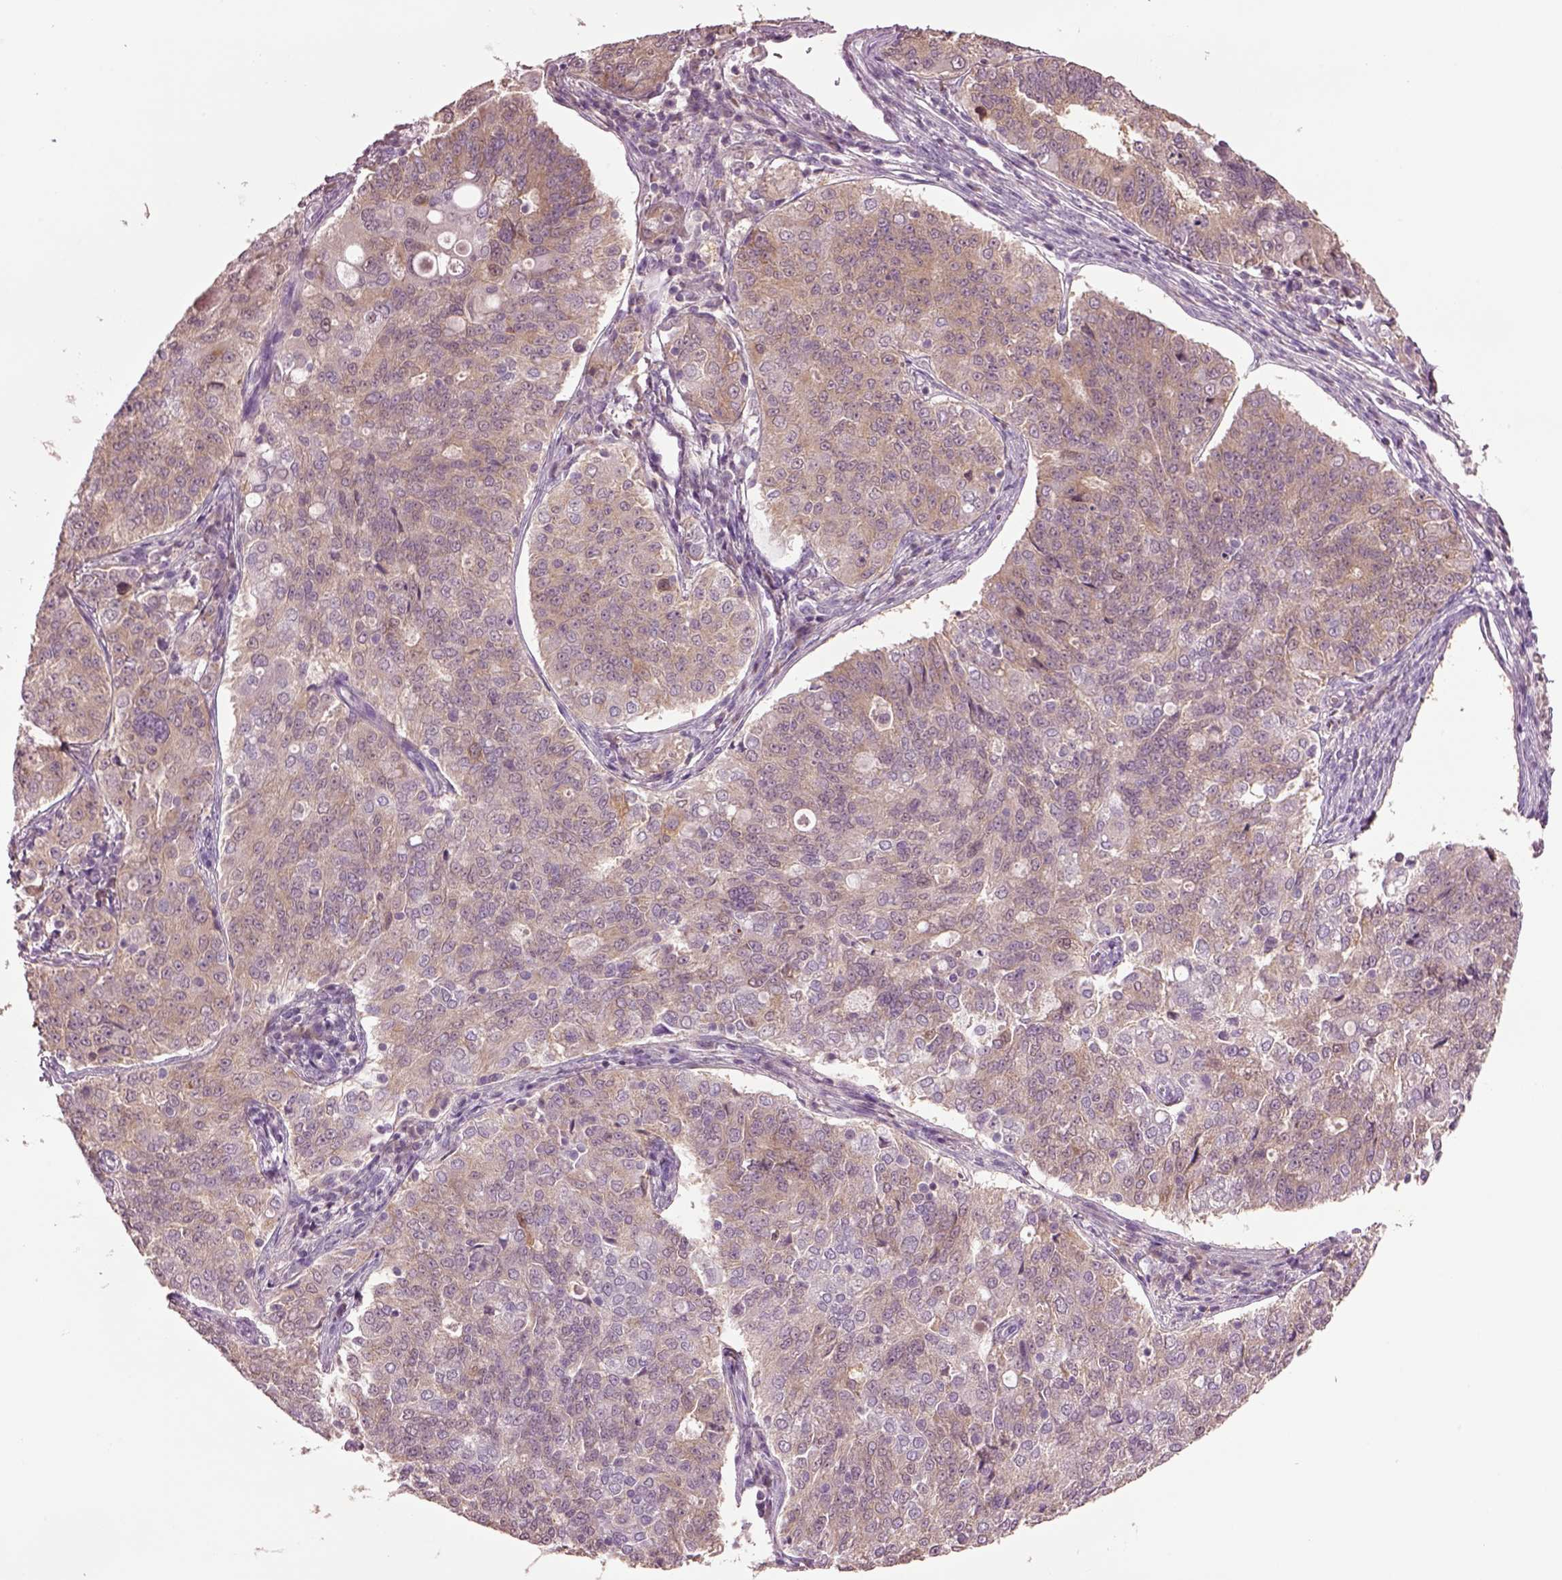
{"staining": {"intensity": "moderate", "quantity": "<25%", "location": "cytoplasmic/membranous"}, "tissue": "endometrial cancer", "cell_type": "Tumor cells", "image_type": "cancer", "snomed": [{"axis": "morphology", "description": "Adenocarcinoma, NOS"}, {"axis": "topography", "description": "Endometrium"}], "caption": "Adenocarcinoma (endometrial) stained with a brown dye shows moderate cytoplasmic/membranous positive expression in approximately <25% of tumor cells.", "gene": "CLPSL1", "patient": {"sex": "female", "age": 43}}